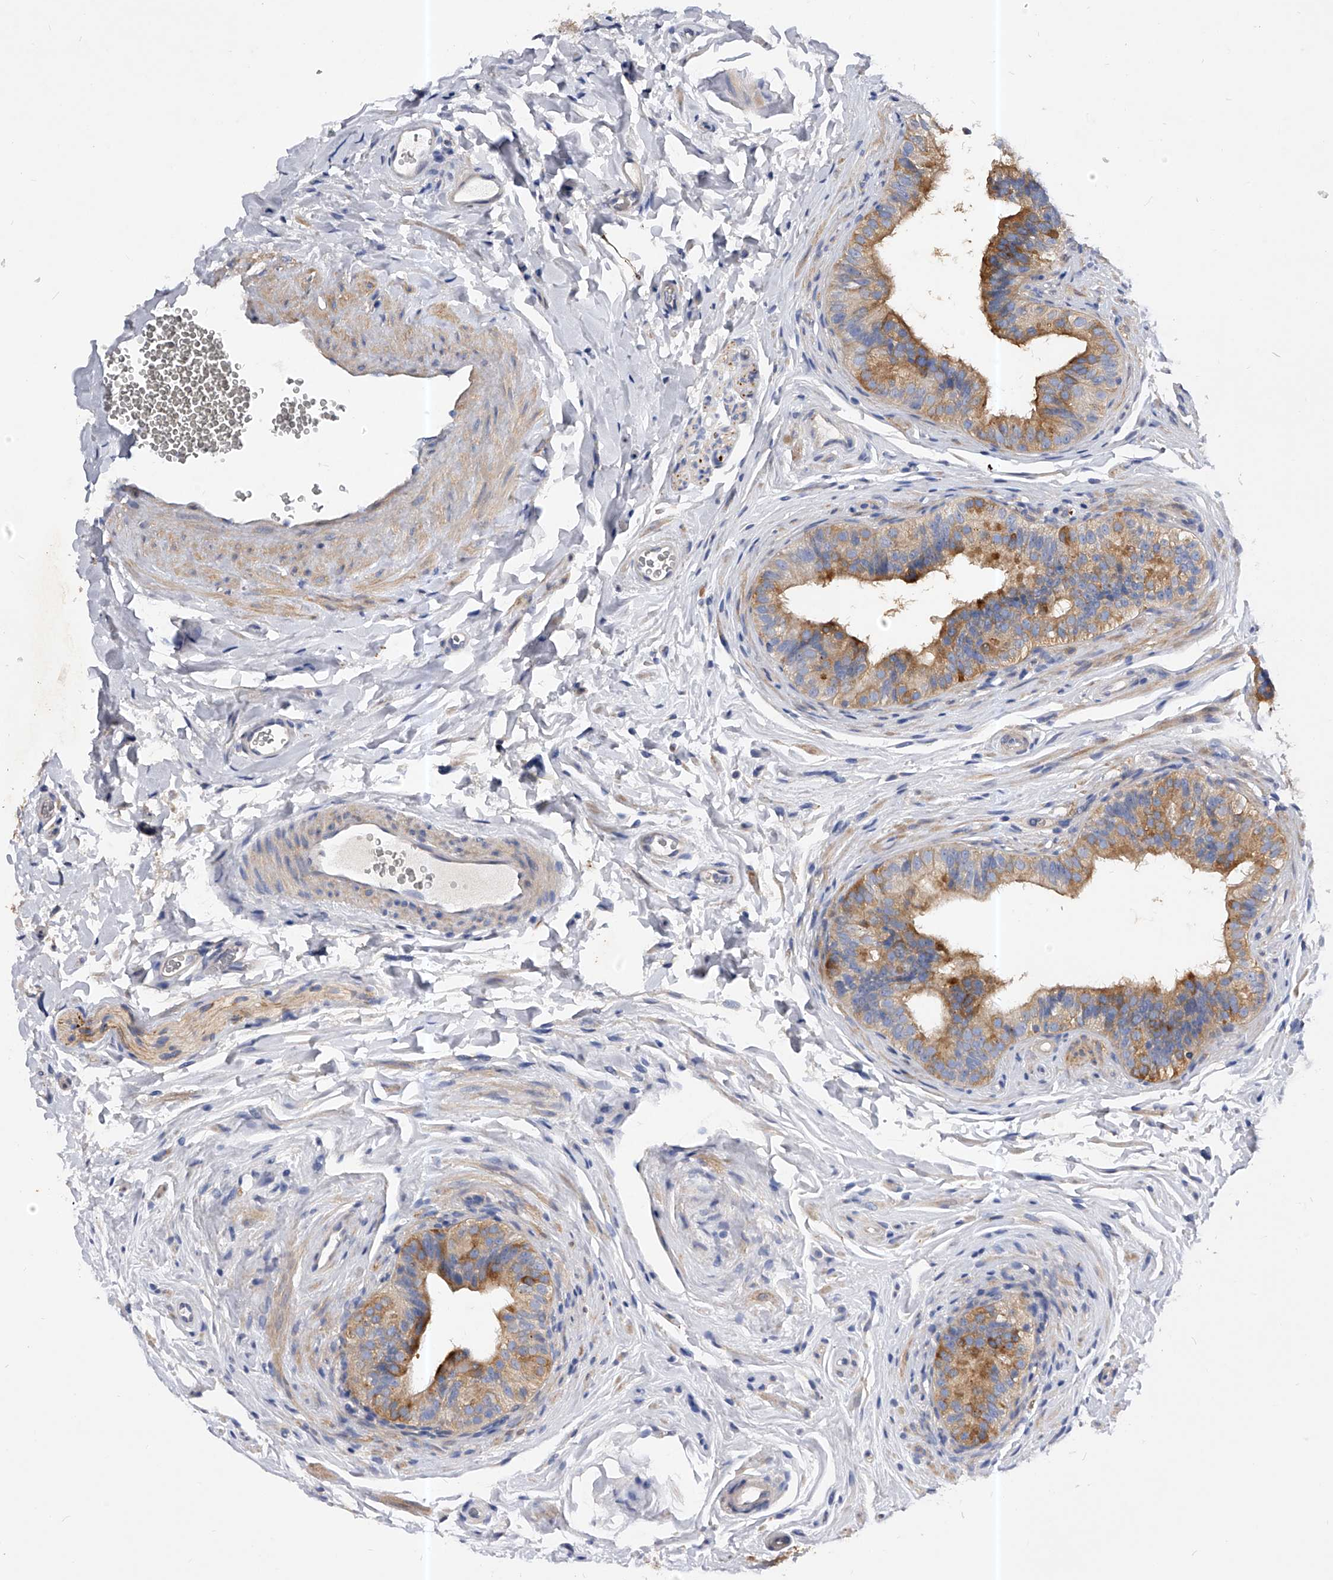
{"staining": {"intensity": "moderate", "quantity": "25%-75%", "location": "cytoplasmic/membranous"}, "tissue": "epididymis", "cell_type": "Glandular cells", "image_type": "normal", "snomed": [{"axis": "morphology", "description": "Normal tissue, NOS"}, {"axis": "topography", "description": "Epididymis"}], "caption": "About 25%-75% of glandular cells in normal human epididymis reveal moderate cytoplasmic/membranous protein positivity as visualized by brown immunohistochemical staining.", "gene": "PPP5C", "patient": {"sex": "male", "age": 49}}